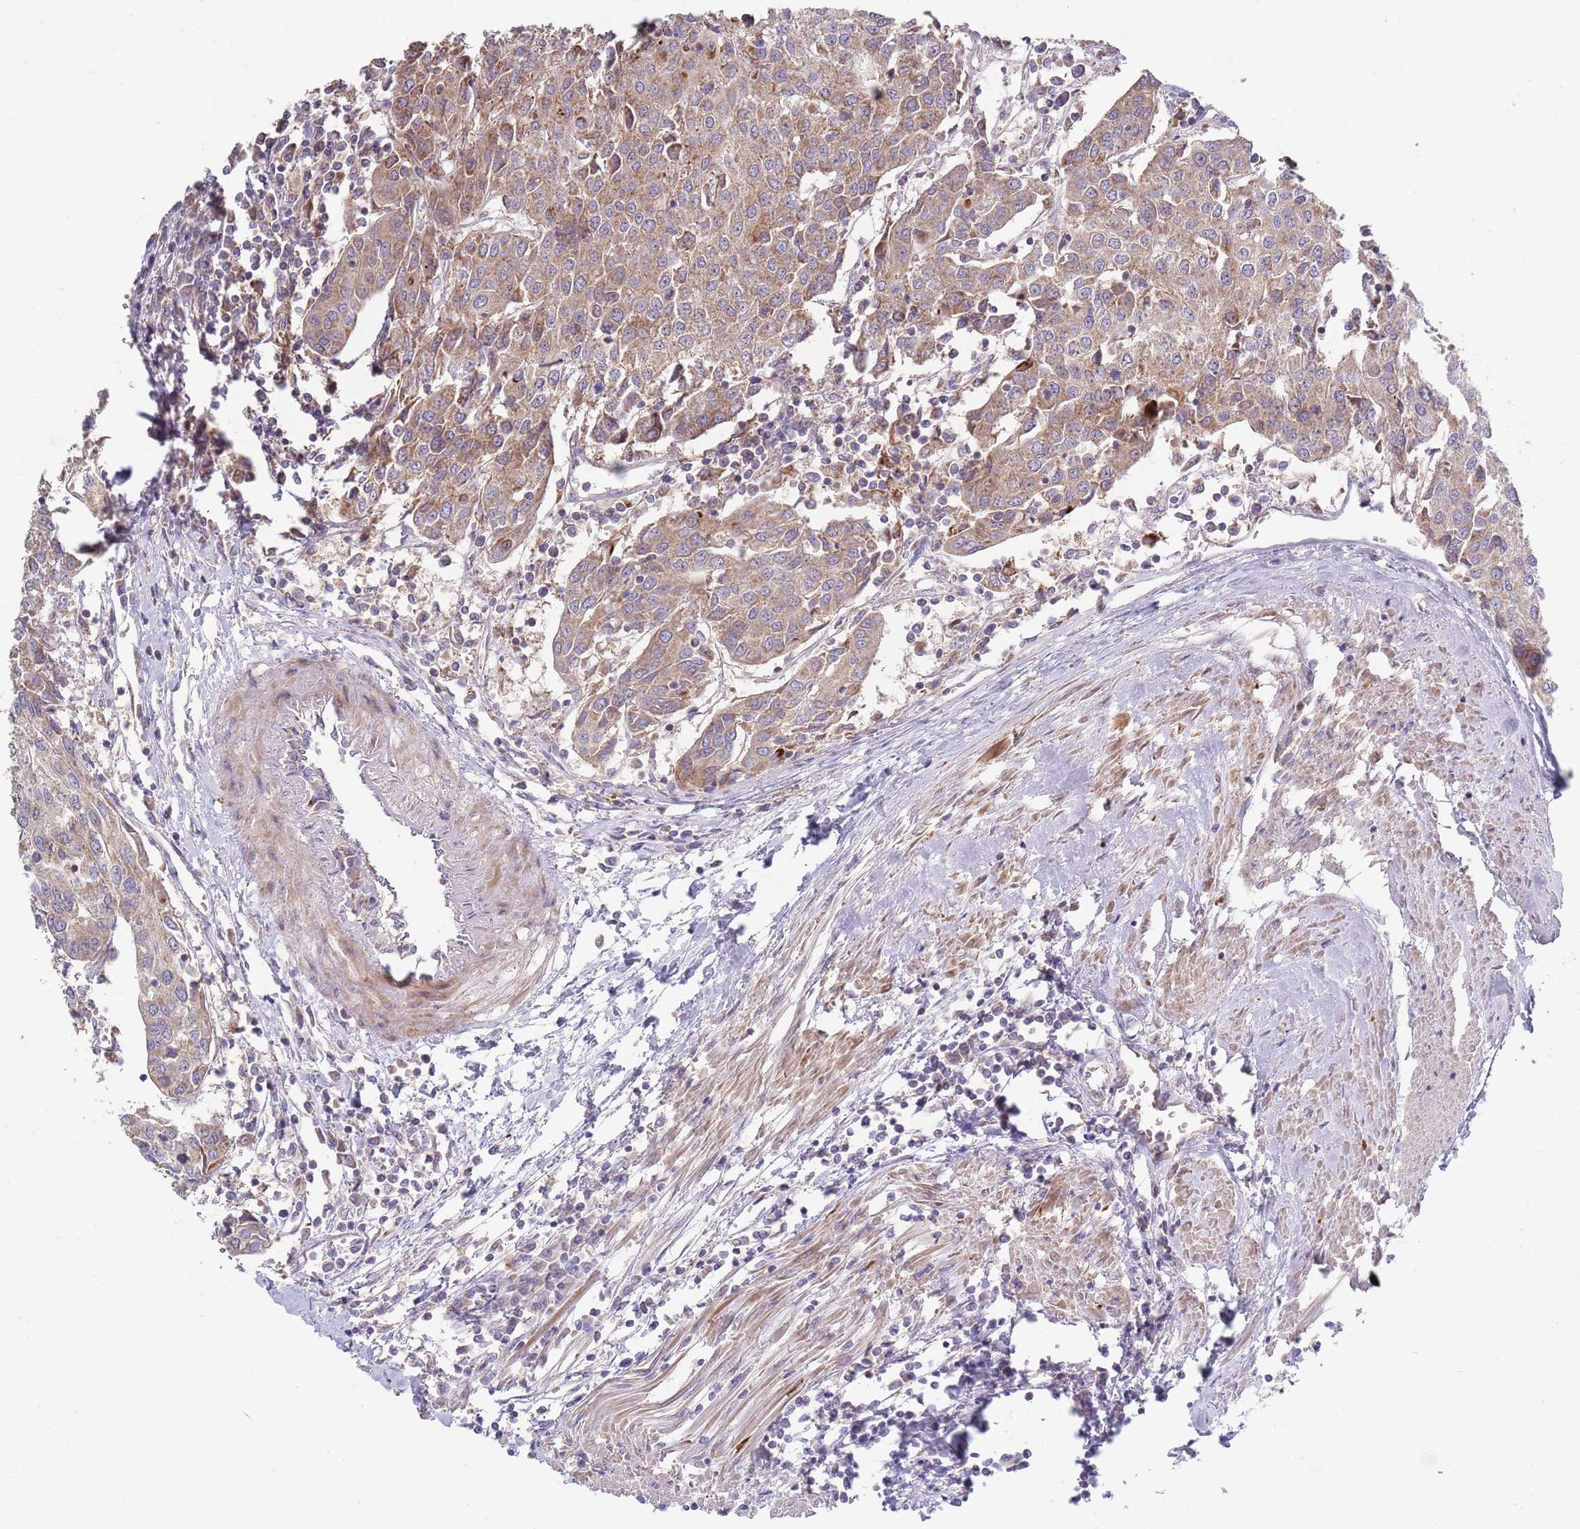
{"staining": {"intensity": "moderate", "quantity": ">75%", "location": "cytoplasmic/membranous"}, "tissue": "urothelial cancer", "cell_type": "Tumor cells", "image_type": "cancer", "snomed": [{"axis": "morphology", "description": "Urothelial carcinoma, High grade"}, {"axis": "topography", "description": "Urinary bladder"}], "caption": "Human high-grade urothelial carcinoma stained with a protein marker exhibits moderate staining in tumor cells.", "gene": "ABCC10", "patient": {"sex": "female", "age": 85}}